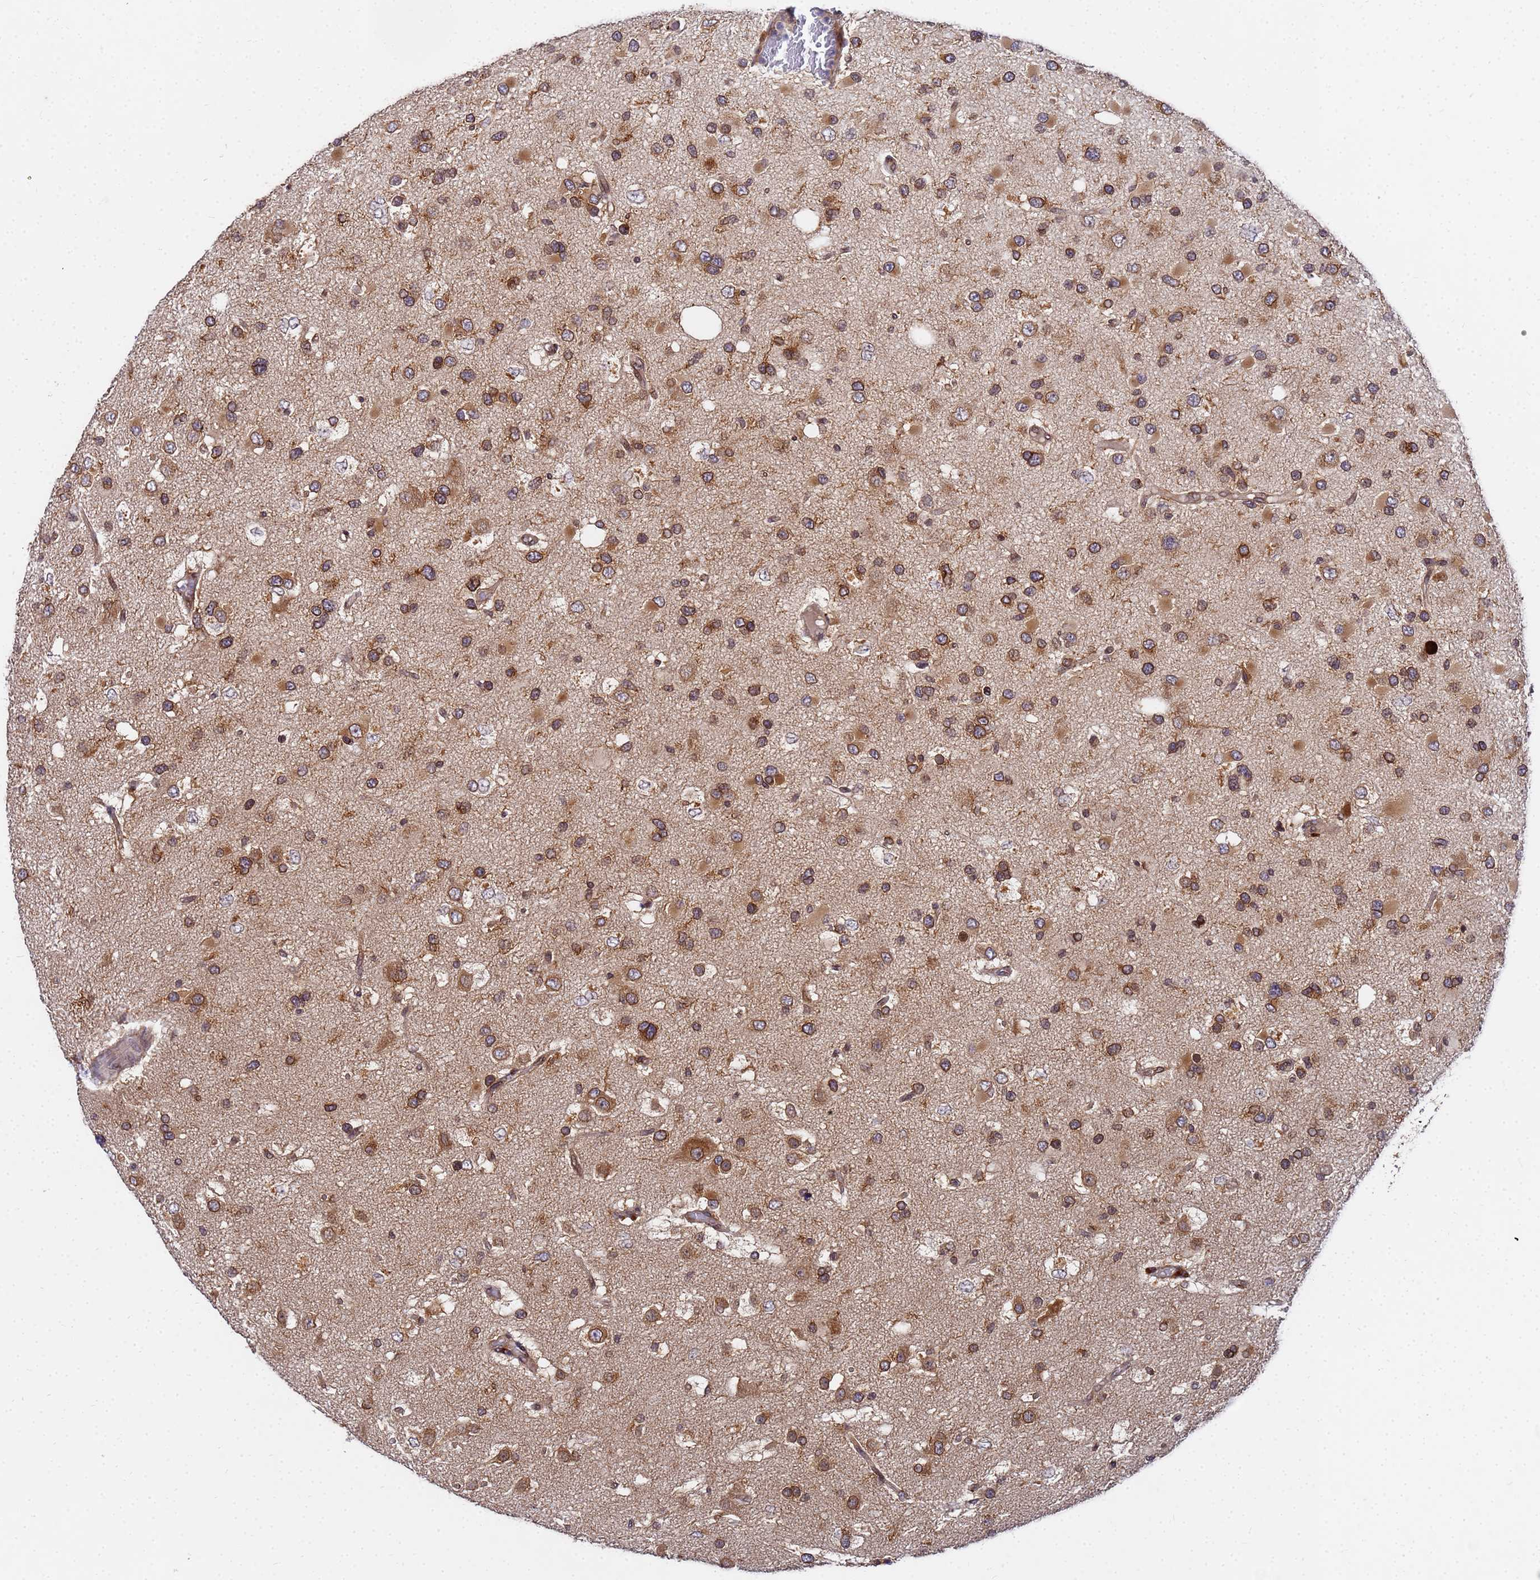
{"staining": {"intensity": "moderate", "quantity": ">75%", "location": "cytoplasmic/membranous"}, "tissue": "glioma", "cell_type": "Tumor cells", "image_type": "cancer", "snomed": [{"axis": "morphology", "description": "Glioma, malignant, High grade"}, {"axis": "topography", "description": "Brain"}], "caption": "The photomicrograph shows a brown stain indicating the presence of a protein in the cytoplasmic/membranous of tumor cells in malignant glioma (high-grade).", "gene": "UNC93B1", "patient": {"sex": "male", "age": 53}}